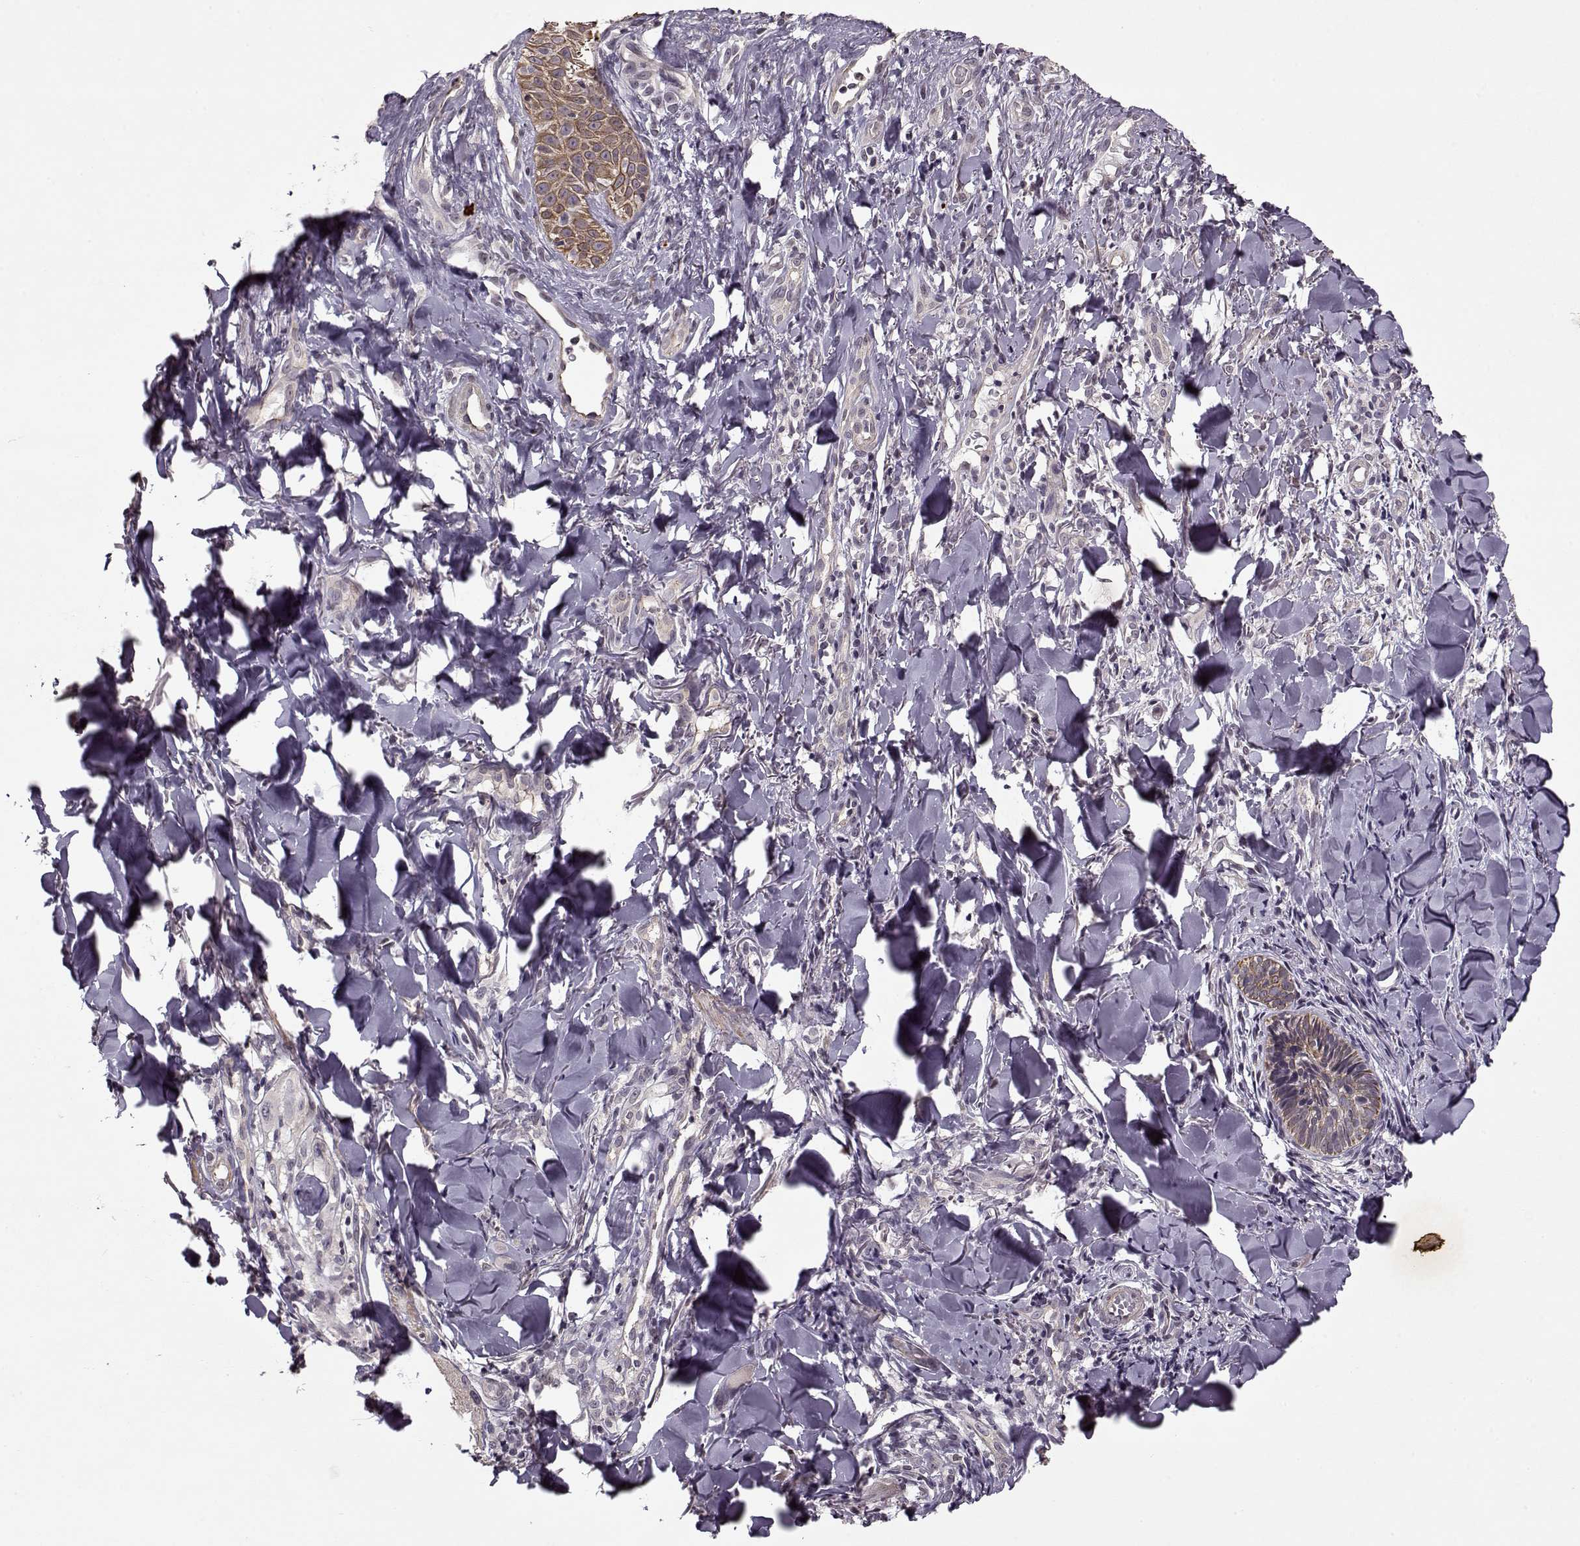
{"staining": {"intensity": "moderate", "quantity": "<25%", "location": "cytoplasmic/membranous"}, "tissue": "melanoma", "cell_type": "Tumor cells", "image_type": "cancer", "snomed": [{"axis": "morphology", "description": "Malignant melanoma, NOS"}, {"axis": "topography", "description": "Skin"}], "caption": "Melanoma was stained to show a protein in brown. There is low levels of moderate cytoplasmic/membranous staining in approximately <25% of tumor cells.", "gene": "KRT9", "patient": {"sex": "male", "age": 67}}